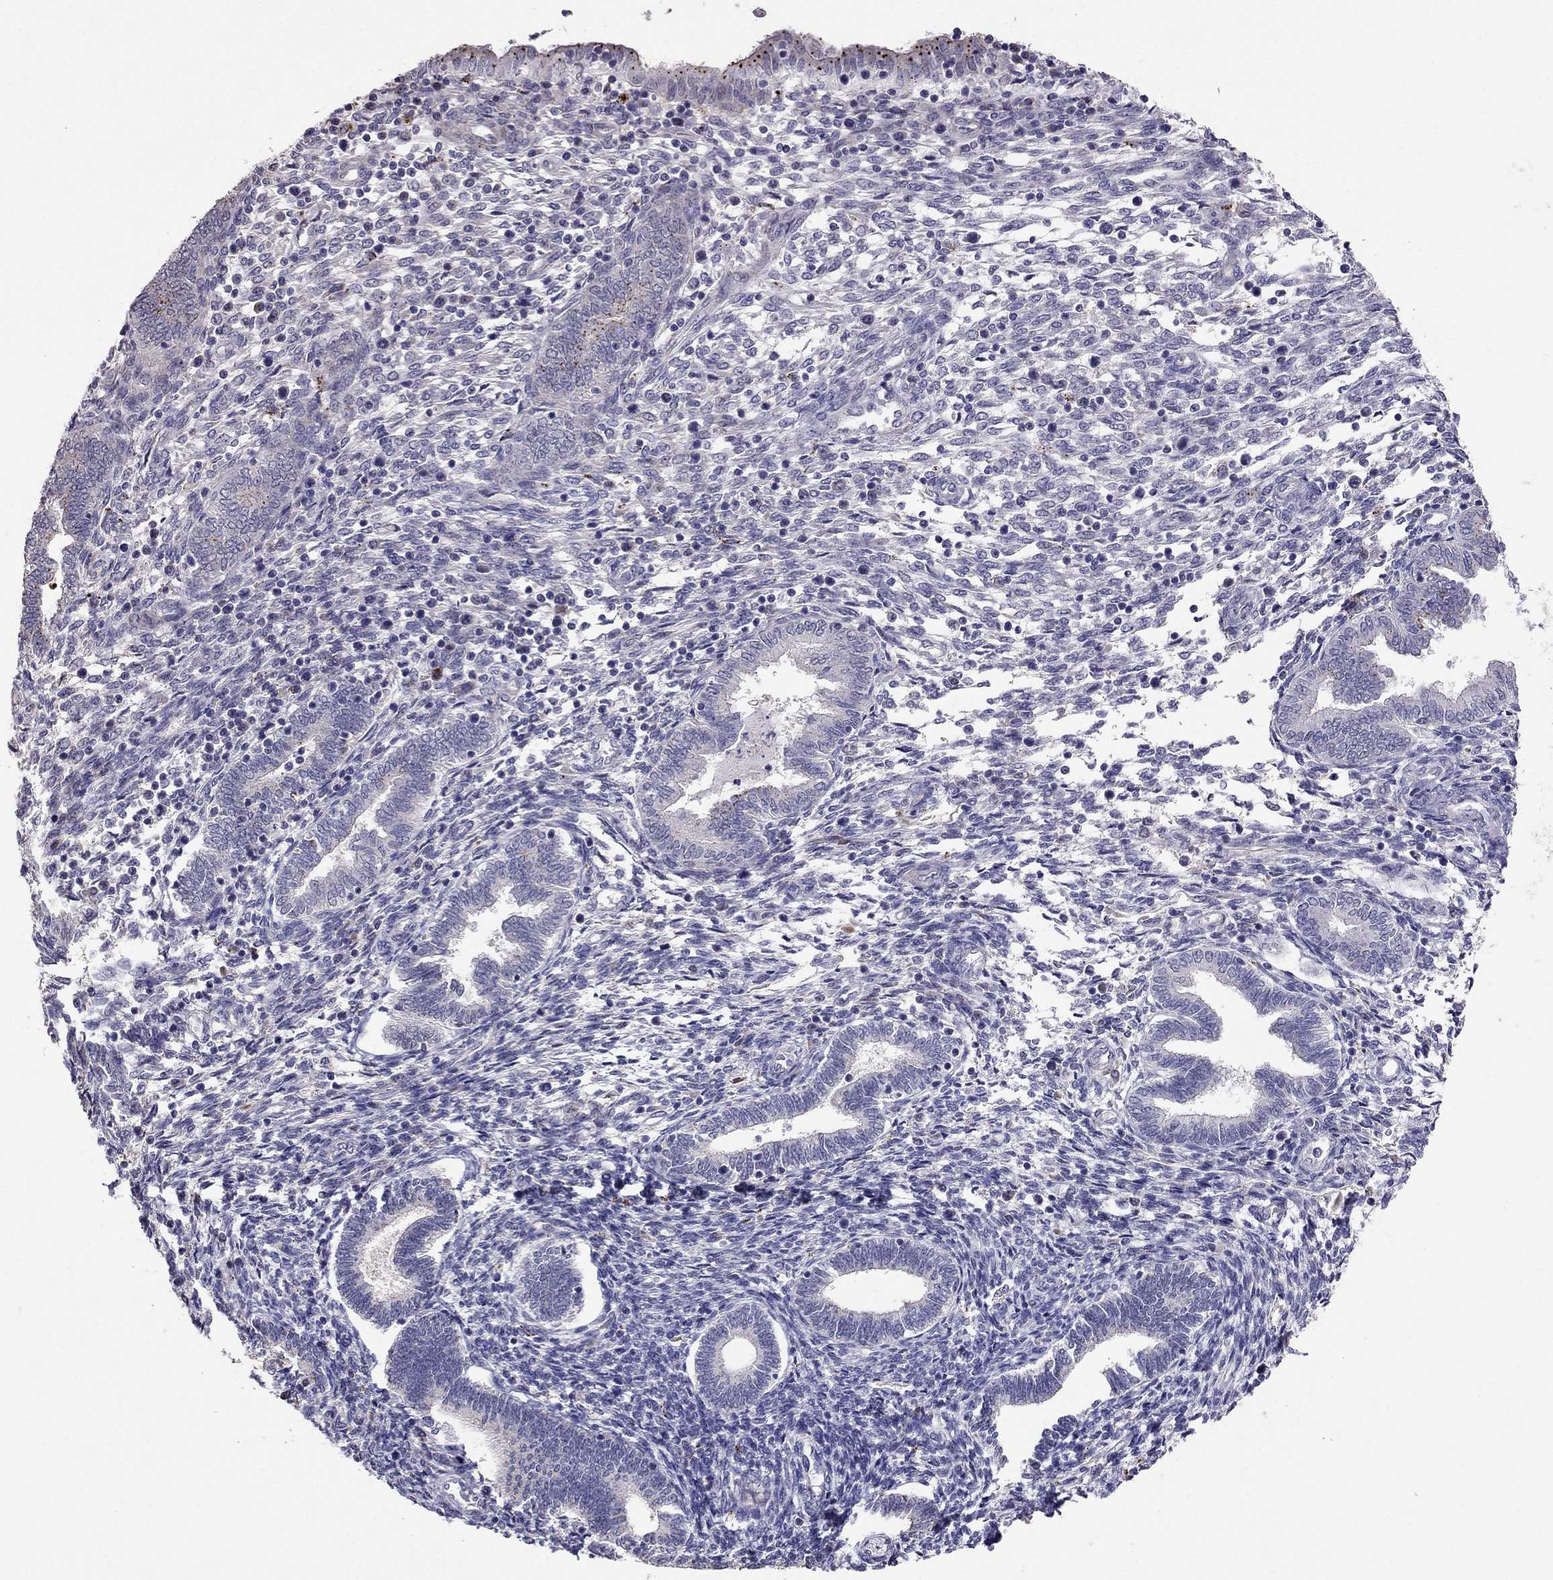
{"staining": {"intensity": "negative", "quantity": "none", "location": "none"}, "tissue": "endometrium", "cell_type": "Cells in endometrial stroma", "image_type": "normal", "snomed": [{"axis": "morphology", "description": "Normal tissue, NOS"}, {"axis": "topography", "description": "Endometrium"}], "caption": "Micrograph shows no significant protein expression in cells in endometrial stroma of normal endometrium. The staining was performed using DAB (3,3'-diaminobenzidine) to visualize the protein expression in brown, while the nuclei were stained in blue with hematoxylin (Magnification: 20x).", "gene": "MAGEB4", "patient": {"sex": "female", "age": 42}}